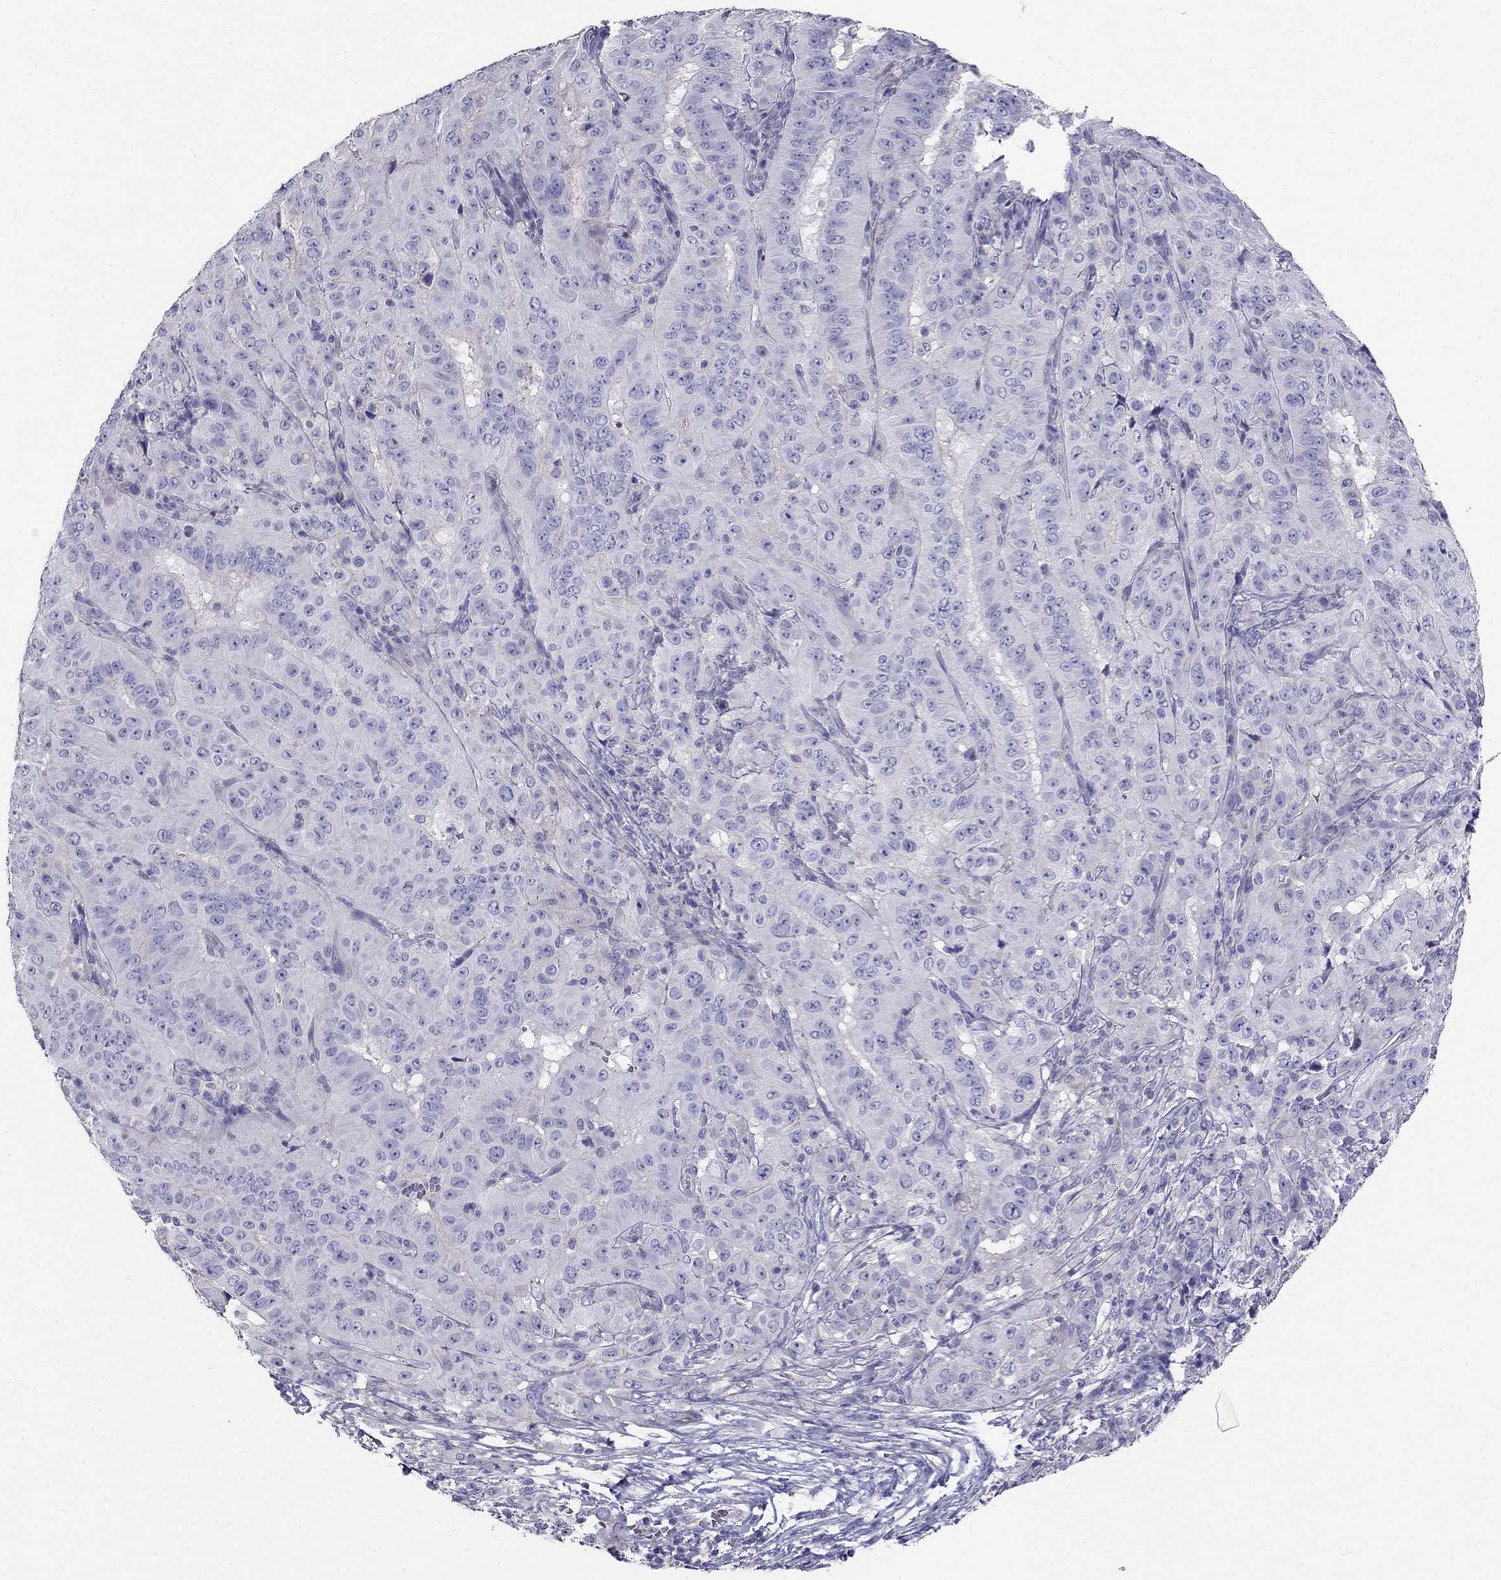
{"staining": {"intensity": "negative", "quantity": "none", "location": "none"}, "tissue": "pancreatic cancer", "cell_type": "Tumor cells", "image_type": "cancer", "snomed": [{"axis": "morphology", "description": "Adenocarcinoma, NOS"}, {"axis": "topography", "description": "Pancreas"}], "caption": "This is an IHC image of adenocarcinoma (pancreatic). There is no expression in tumor cells.", "gene": "LY6H", "patient": {"sex": "male", "age": 63}}